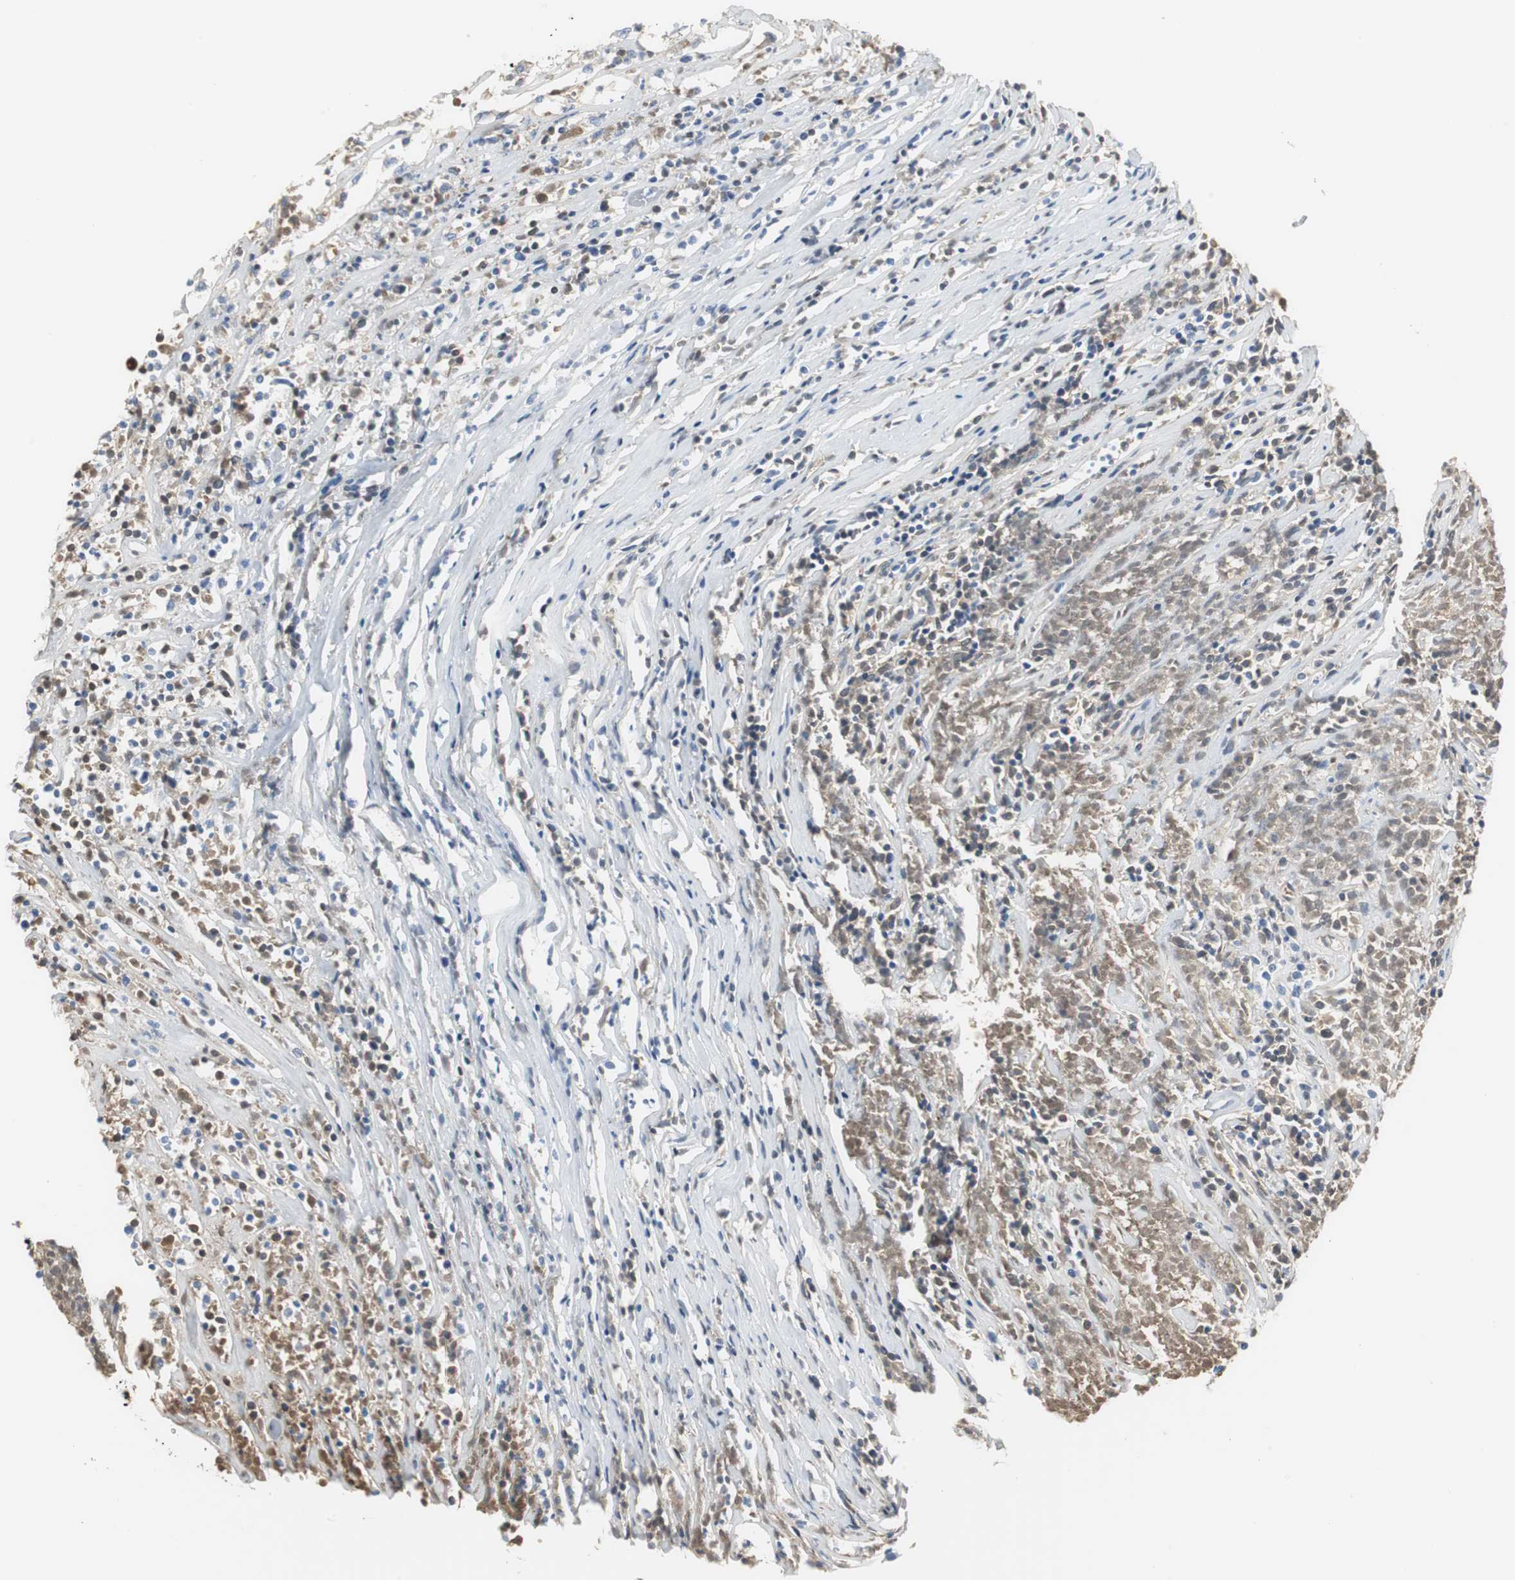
{"staining": {"intensity": "weak", "quantity": "25%-75%", "location": "cytoplasmic/membranous"}, "tissue": "lymphoma", "cell_type": "Tumor cells", "image_type": "cancer", "snomed": [{"axis": "morphology", "description": "Malignant lymphoma, non-Hodgkin's type, High grade"}, {"axis": "topography", "description": "Lymph node"}], "caption": "IHC of malignant lymphoma, non-Hodgkin's type (high-grade) displays low levels of weak cytoplasmic/membranous expression in about 25%-75% of tumor cells.", "gene": "IGHA1", "patient": {"sex": "female", "age": 73}}